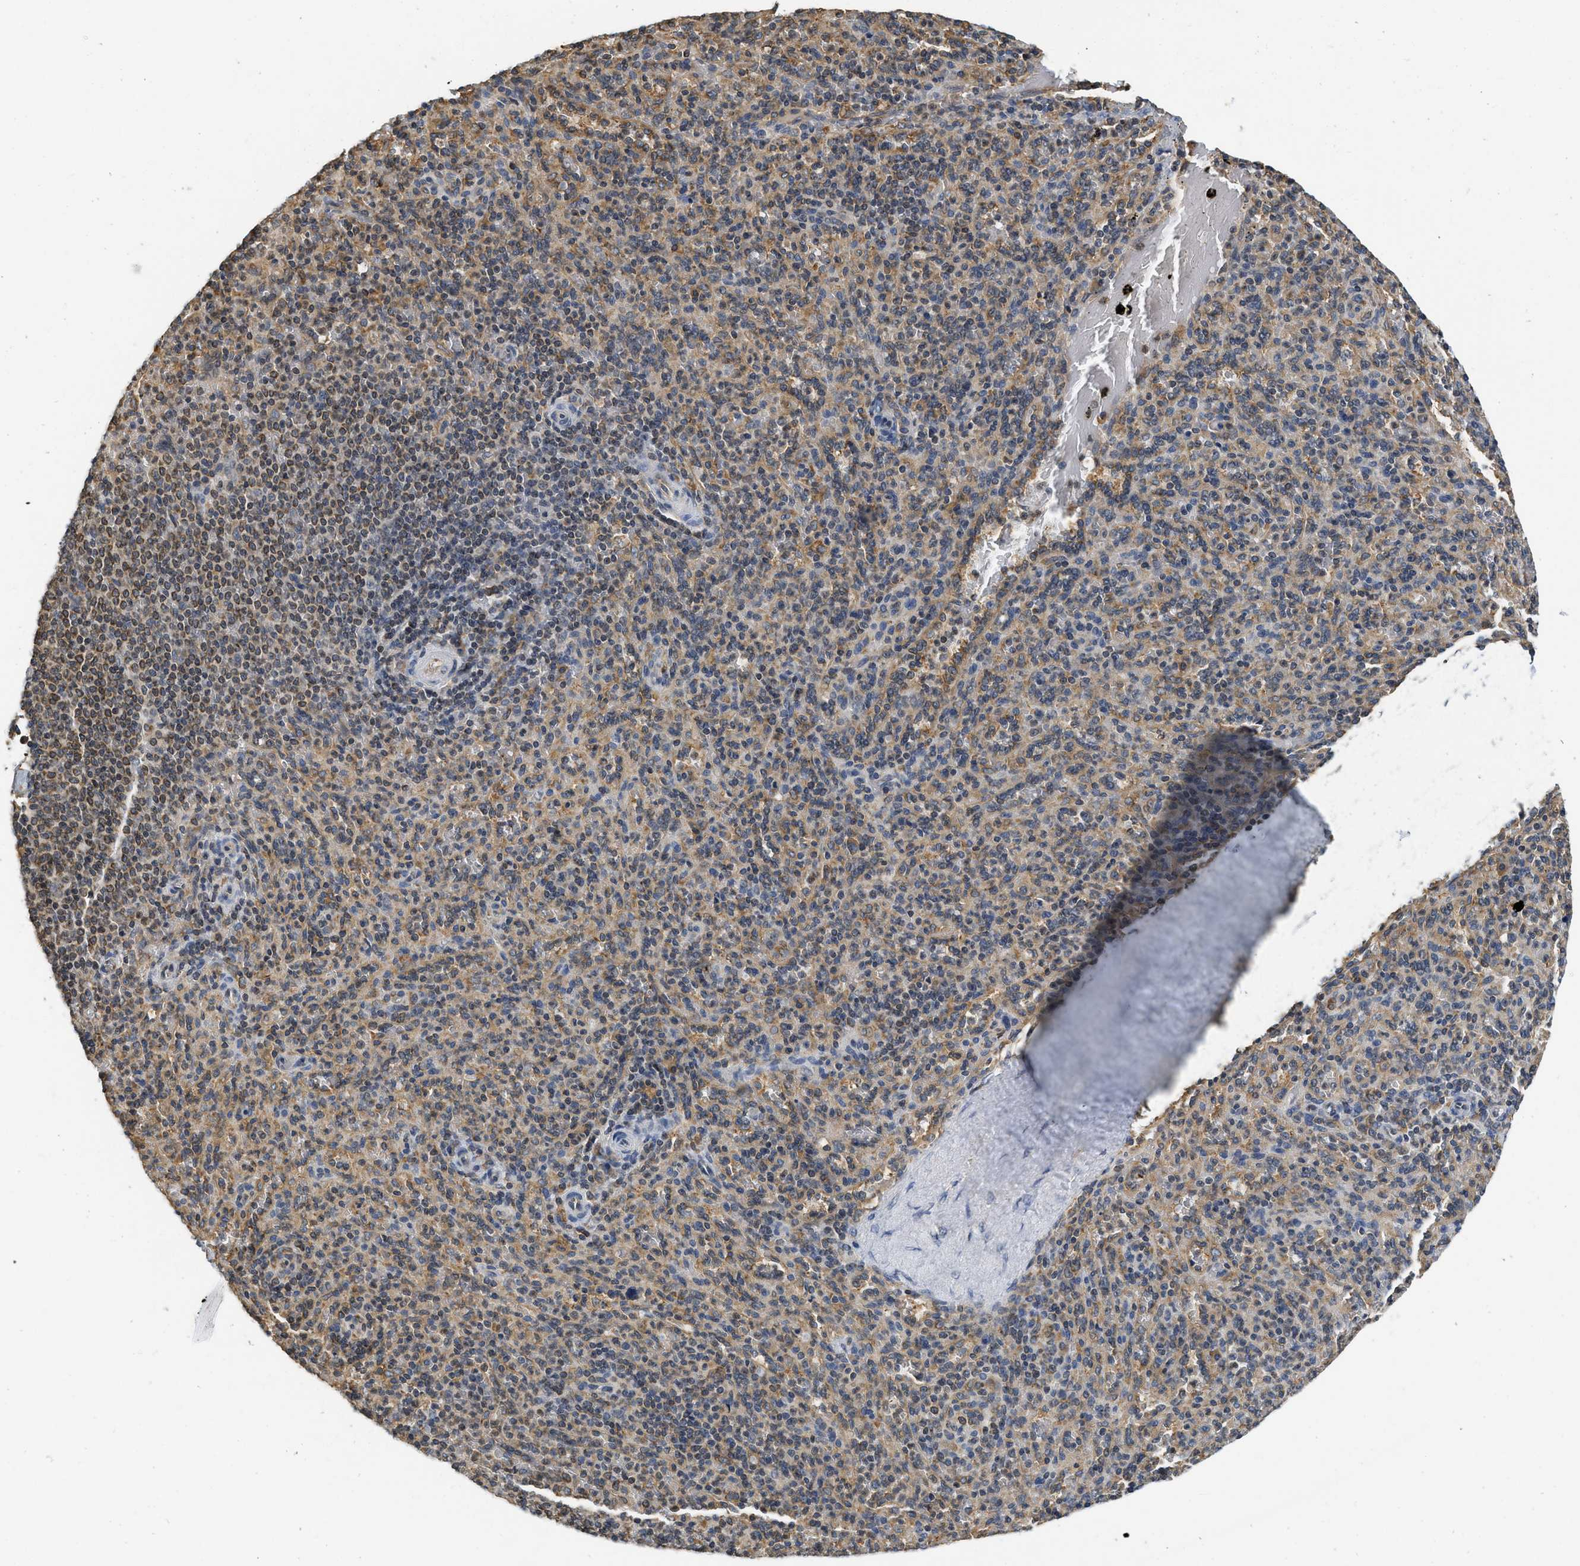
{"staining": {"intensity": "moderate", "quantity": "25%-75%", "location": "cytoplasmic/membranous"}, "tissue": "spleen", "cell_type": "Cells in red pulp", "image_type": "normal", "snomed": [{"axis": "morphology", "description": "Normal tissue, NOS"}, {"axis": "topography", "description": "Spleen"}], "caption": "A brown stain shows moderate cytoplasmic/membranous positivity of a protein in cells in red pulp of benign spleen.", "gene": "BCAP31", "patient": {"sex": "male", "age": 36}}